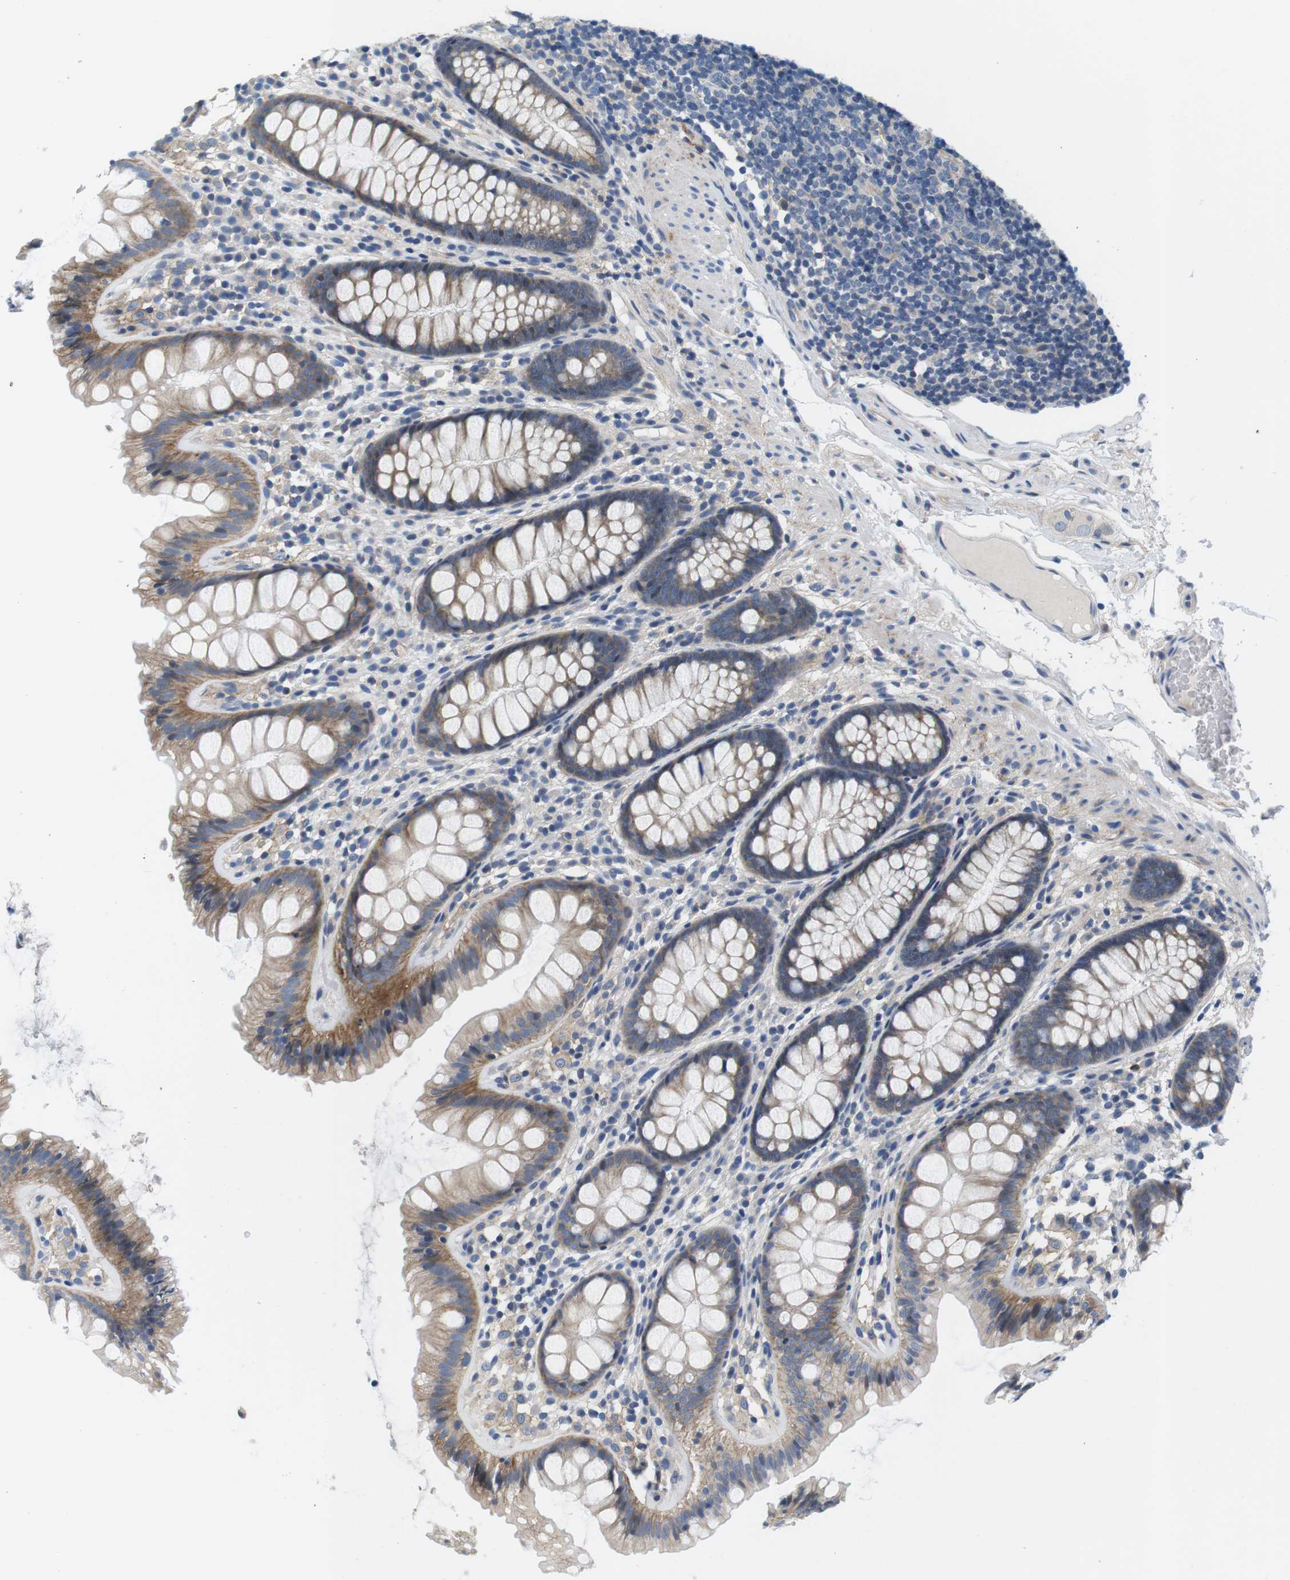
{"staining": {"intensity": "weak", "quantity": "25%-75%", "location": "cytoplasmic/membranous"}, "tissue": "colon", "cell_type": "Endothelial cells", "image_type": "normal", "snomed": [{"axis": "morphology", "description": "Normal tissue, NOS"}, {"axis": "topography", "description": "Colon"}], "caption": "Immunohistochemical staining of normal human colon reveals 25%-75% levels of weak cytoplasmic/membranous protein expression in about 25%-75% of endothelial cells. The staining was performed using DAB (3,3'-diaminobenzidine), with brown indicating positive protein expression. Nuclei are stained blue with hematoxylin.", "gene": "SLC30A1", "patient": {"sex": "female", "age": 56}}